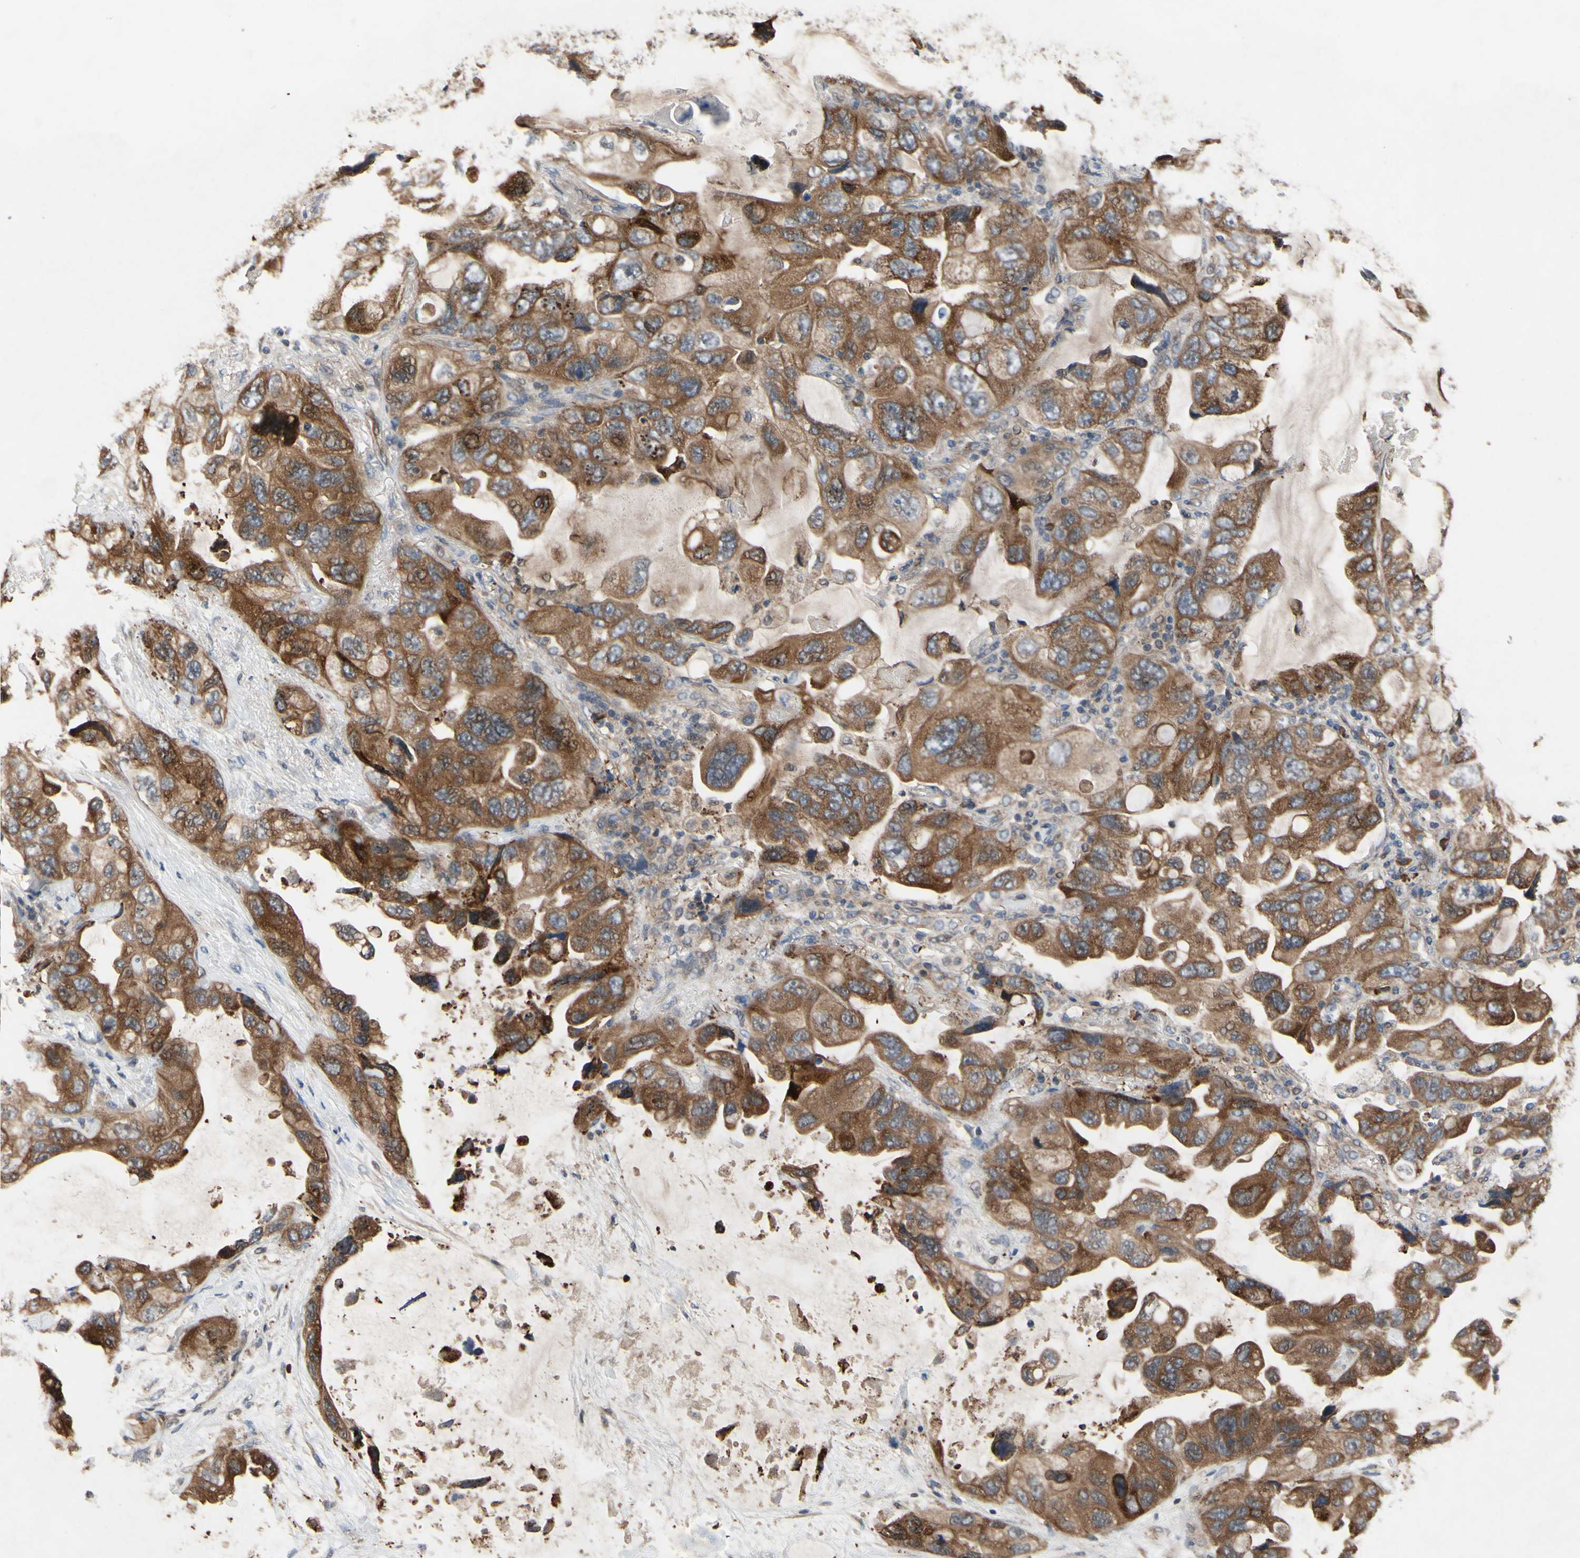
{"staining": {"intensity": "moderate", "quantity": ">75%", "location": "cytoplasmic/membranous"}, "tissue": "lung cancer", "cell_type": "Tumor cells", "image_type": "cancer", "snomed": [{"axis": "morphology", "description": "Squamous cell carcinoma, NOS"}, {"axis": "topography", "description": "Lung"}], "caption": "Protein expression by IHC exhibits moderate cytoplasmic/membranous expression in approximately >75% of tumor cells in lung cancer (squamous cell carcinoma).", "gene": "XIAP", "patient": {"sex": "female", "age": 73}}